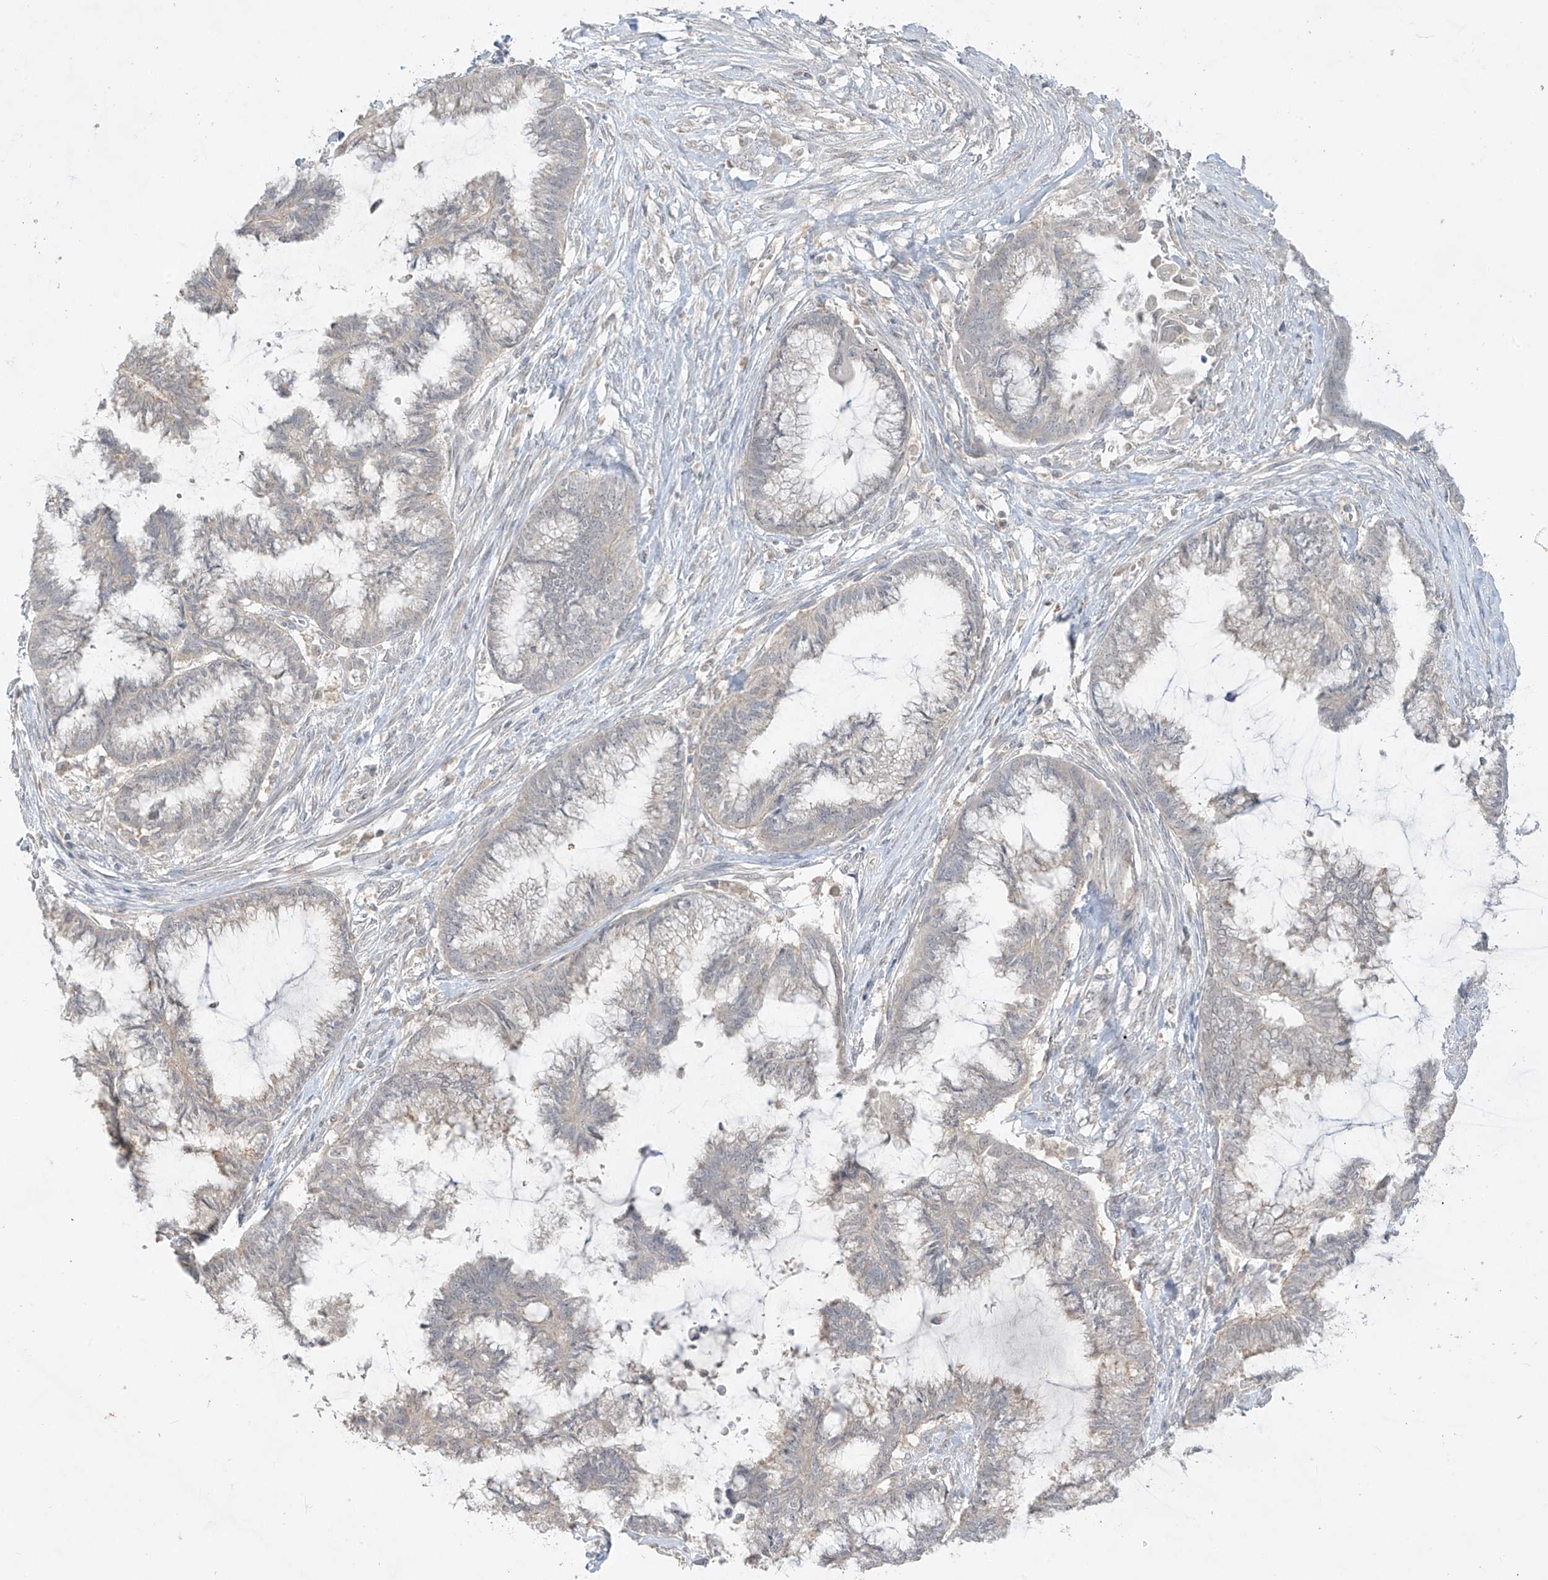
{"staining": {"intensity": "negative", "quantity": "none", "location": "none"}, "tissue": "endometrial cancer", "cell_type": "Tumor cells", "image_type": "cancer", "snomed": [{"axis": "morphology", "description": "Adenocarcinoma, NOS"}, {"axis": "topography", "description": "Endometrium"}], "caption": "DAB immunohistochemical staining of human adenocarcinoma (endometrial) displays no significant positivity in tumor cells.", "gene": "ANGEL2", "patient": {"sex": "female", "age": 86}}